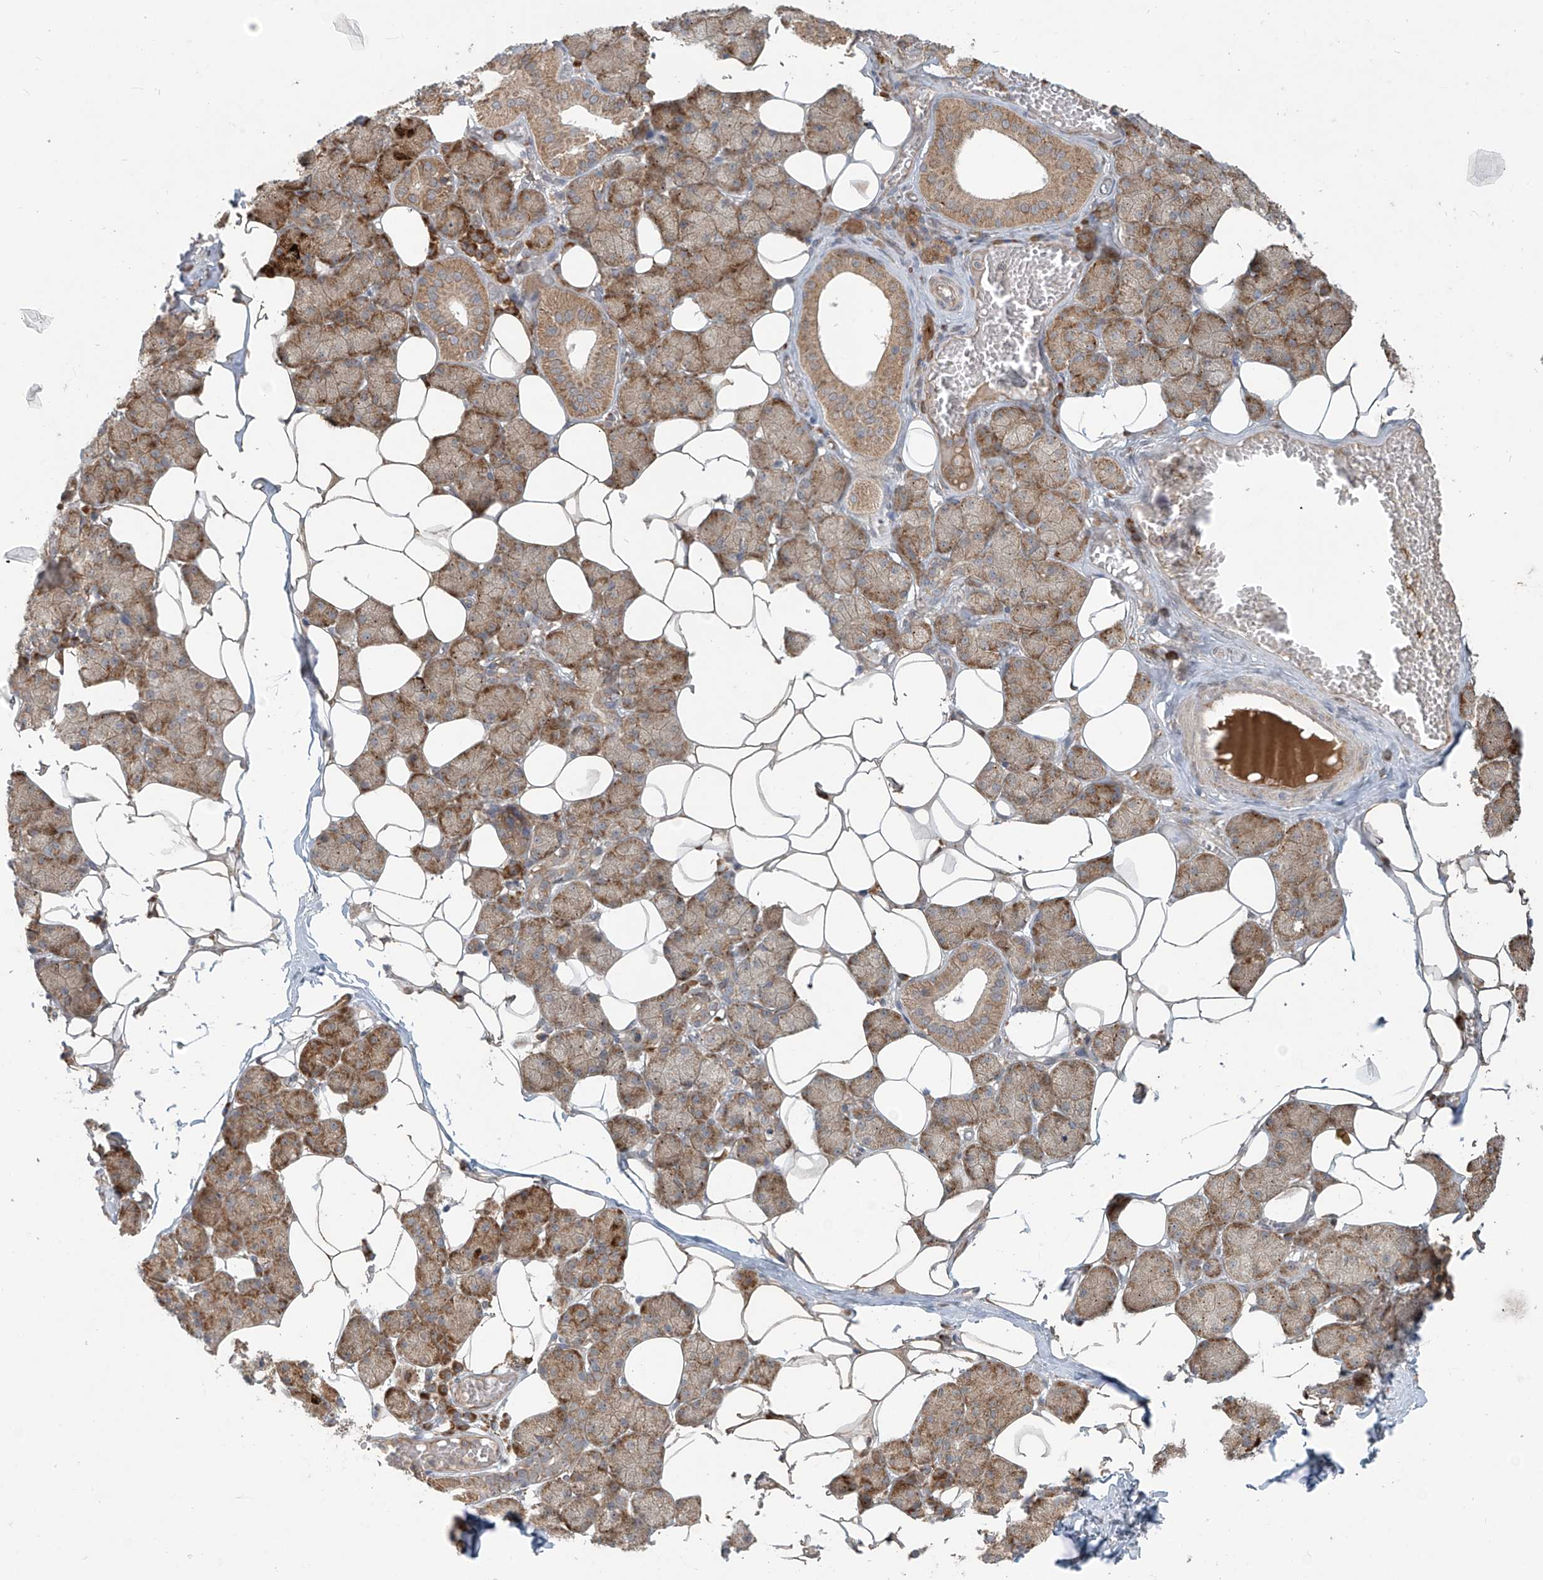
{"staining": {"intensity": "moderate", "quantity": ">75%", "location": "cytoplasmic/membranous"}, "tissue": "salivary gland", "cell_type": "Glandular cells", "image_type": "normal", "snomed": [{"axis": "morphology", "description": "Normal tissue, NOS"}, {"axis": "topography", "description": "Salivary gland"}], "caption": "Glandular cells demonstrate medium levels of moderate cytoplasmic/membranous positivity in about >75% of cells in normal salivary gland.", "gene": "KATNIP", "patient": {"sex": "female", "age": 33}}